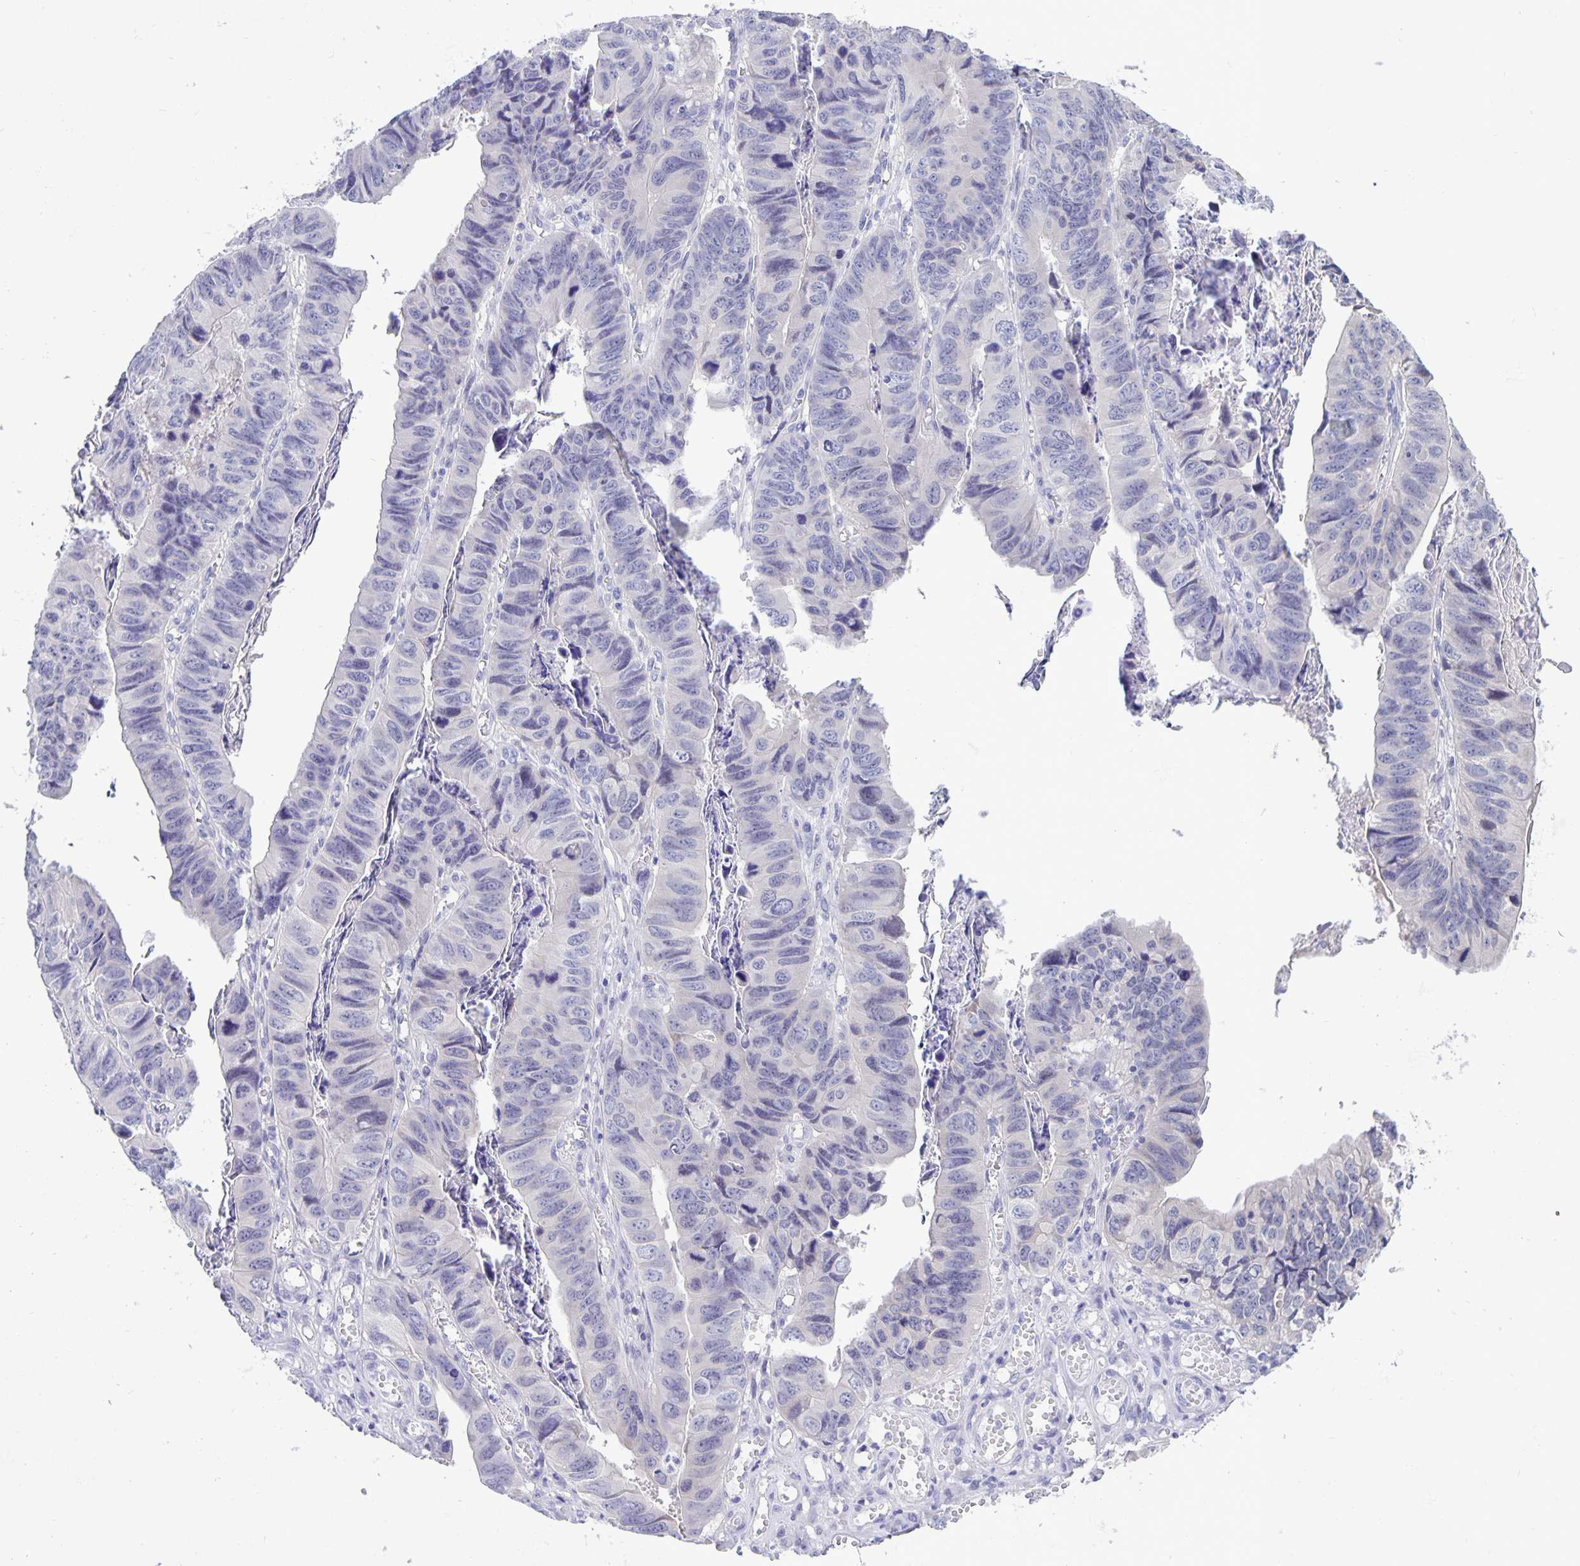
{"staining": {"intensity": "negative", "quantity": "none", "location": "none"}, "tissue": "stomach cancer", "cell_type": "Tumor cells", "image_type": "cancer", "snomed": [{"axis": "morphology", "description": "Adenocarcinoma, NOS"}, {"axis": "topography", "description": "Stomach, lower"}], "caption": "Adenocarcinoma (stomach) stained for a protein using IHC displays no staining tumor cells.", "gene": "ERMN", "patient": {"sex": "male", "age": 77}}